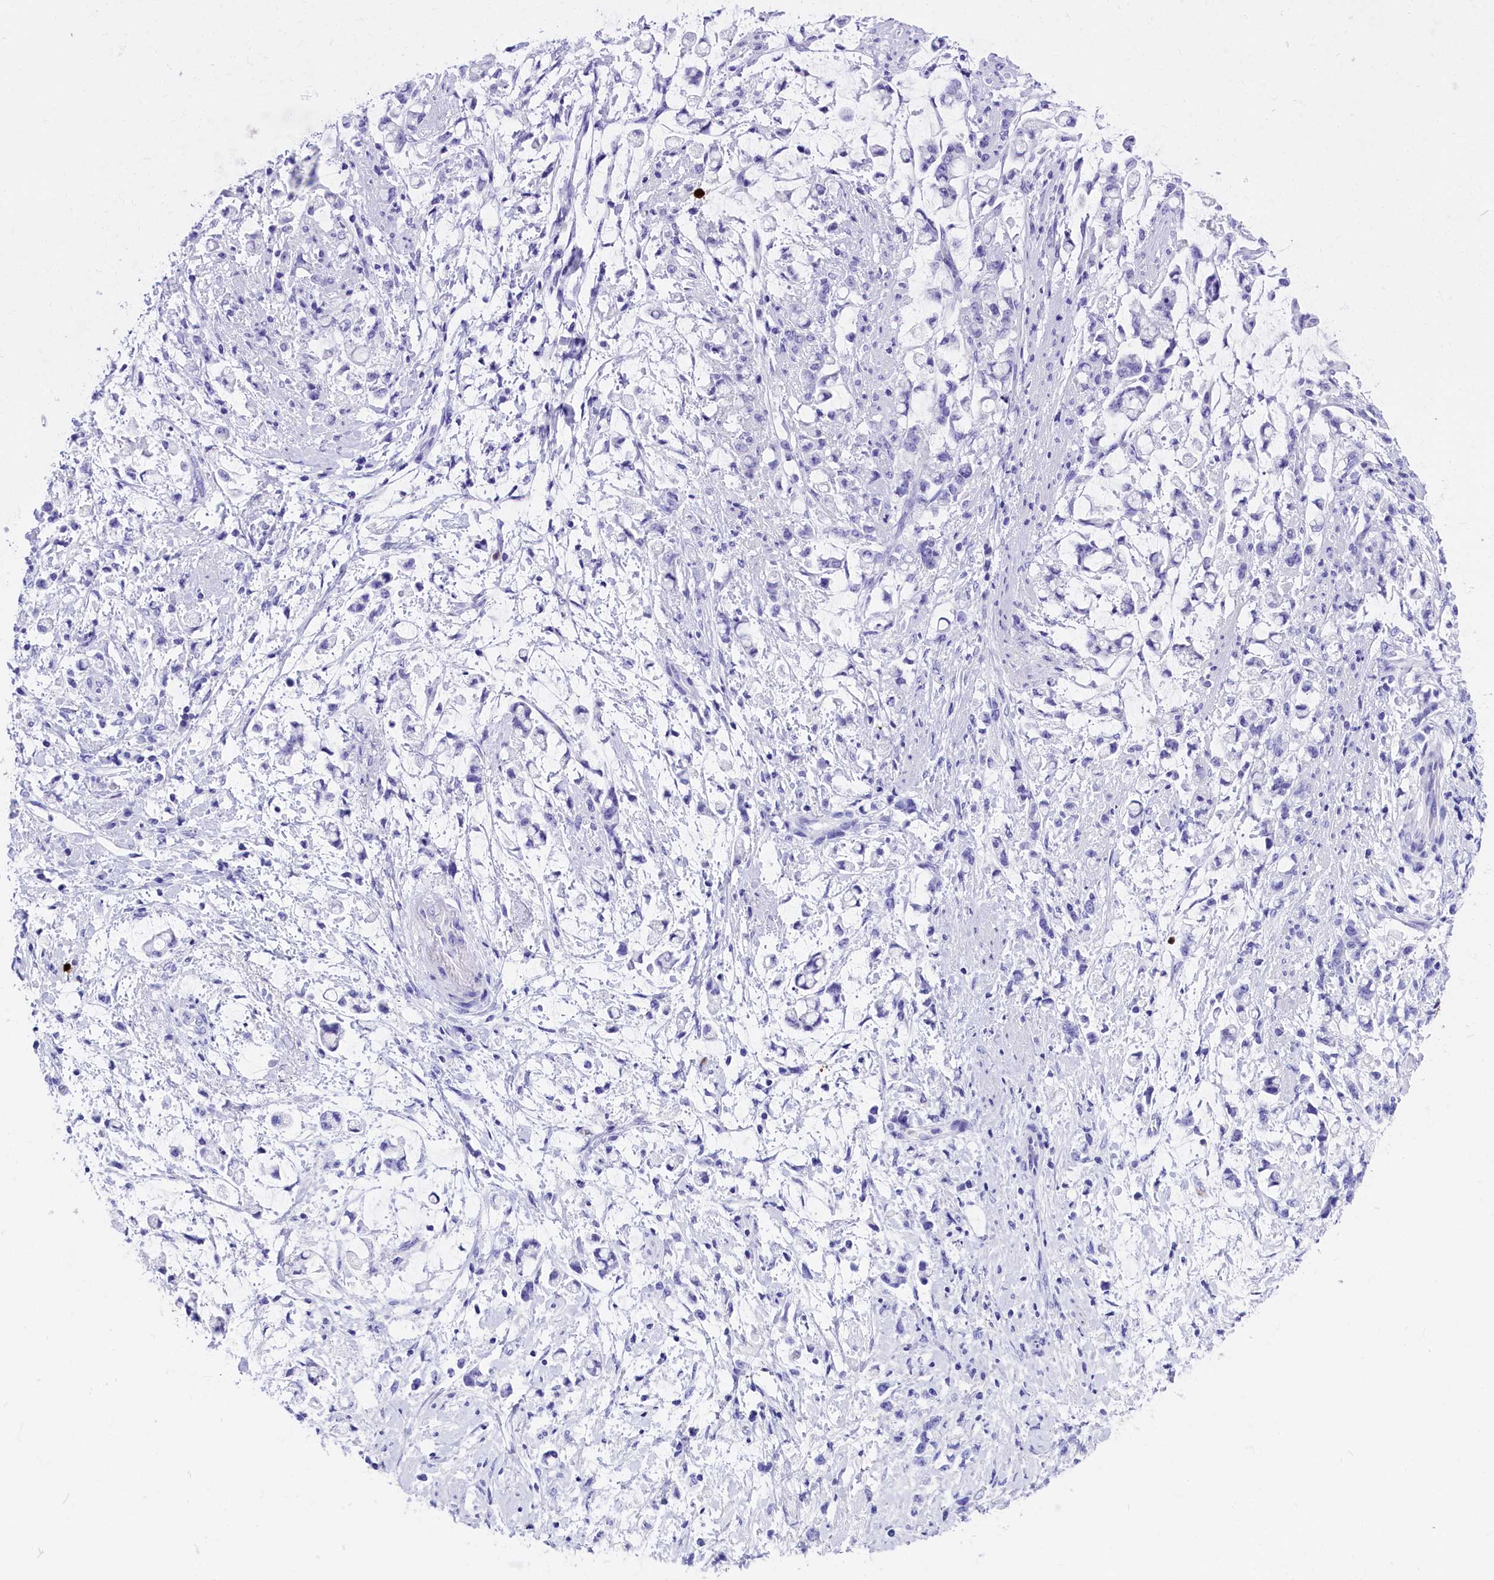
{"staining": {"intensity": "negative", "quantity": "none", "location": "none"}, "tissue": "stomach cancer", "cell_type": "Tumor cells", "image_type": "cancer", "snomed": [{"axis": "morphology", "description": "Adenocarcinoma, NOS"}, {"axis": "topography", "description": "Stomach"}], "caption": "Tumor cells show no significant positivity in adenocarcinoma (stomach).", "gene": "CLC", "patient": {"sex": "female", "age": 60}}